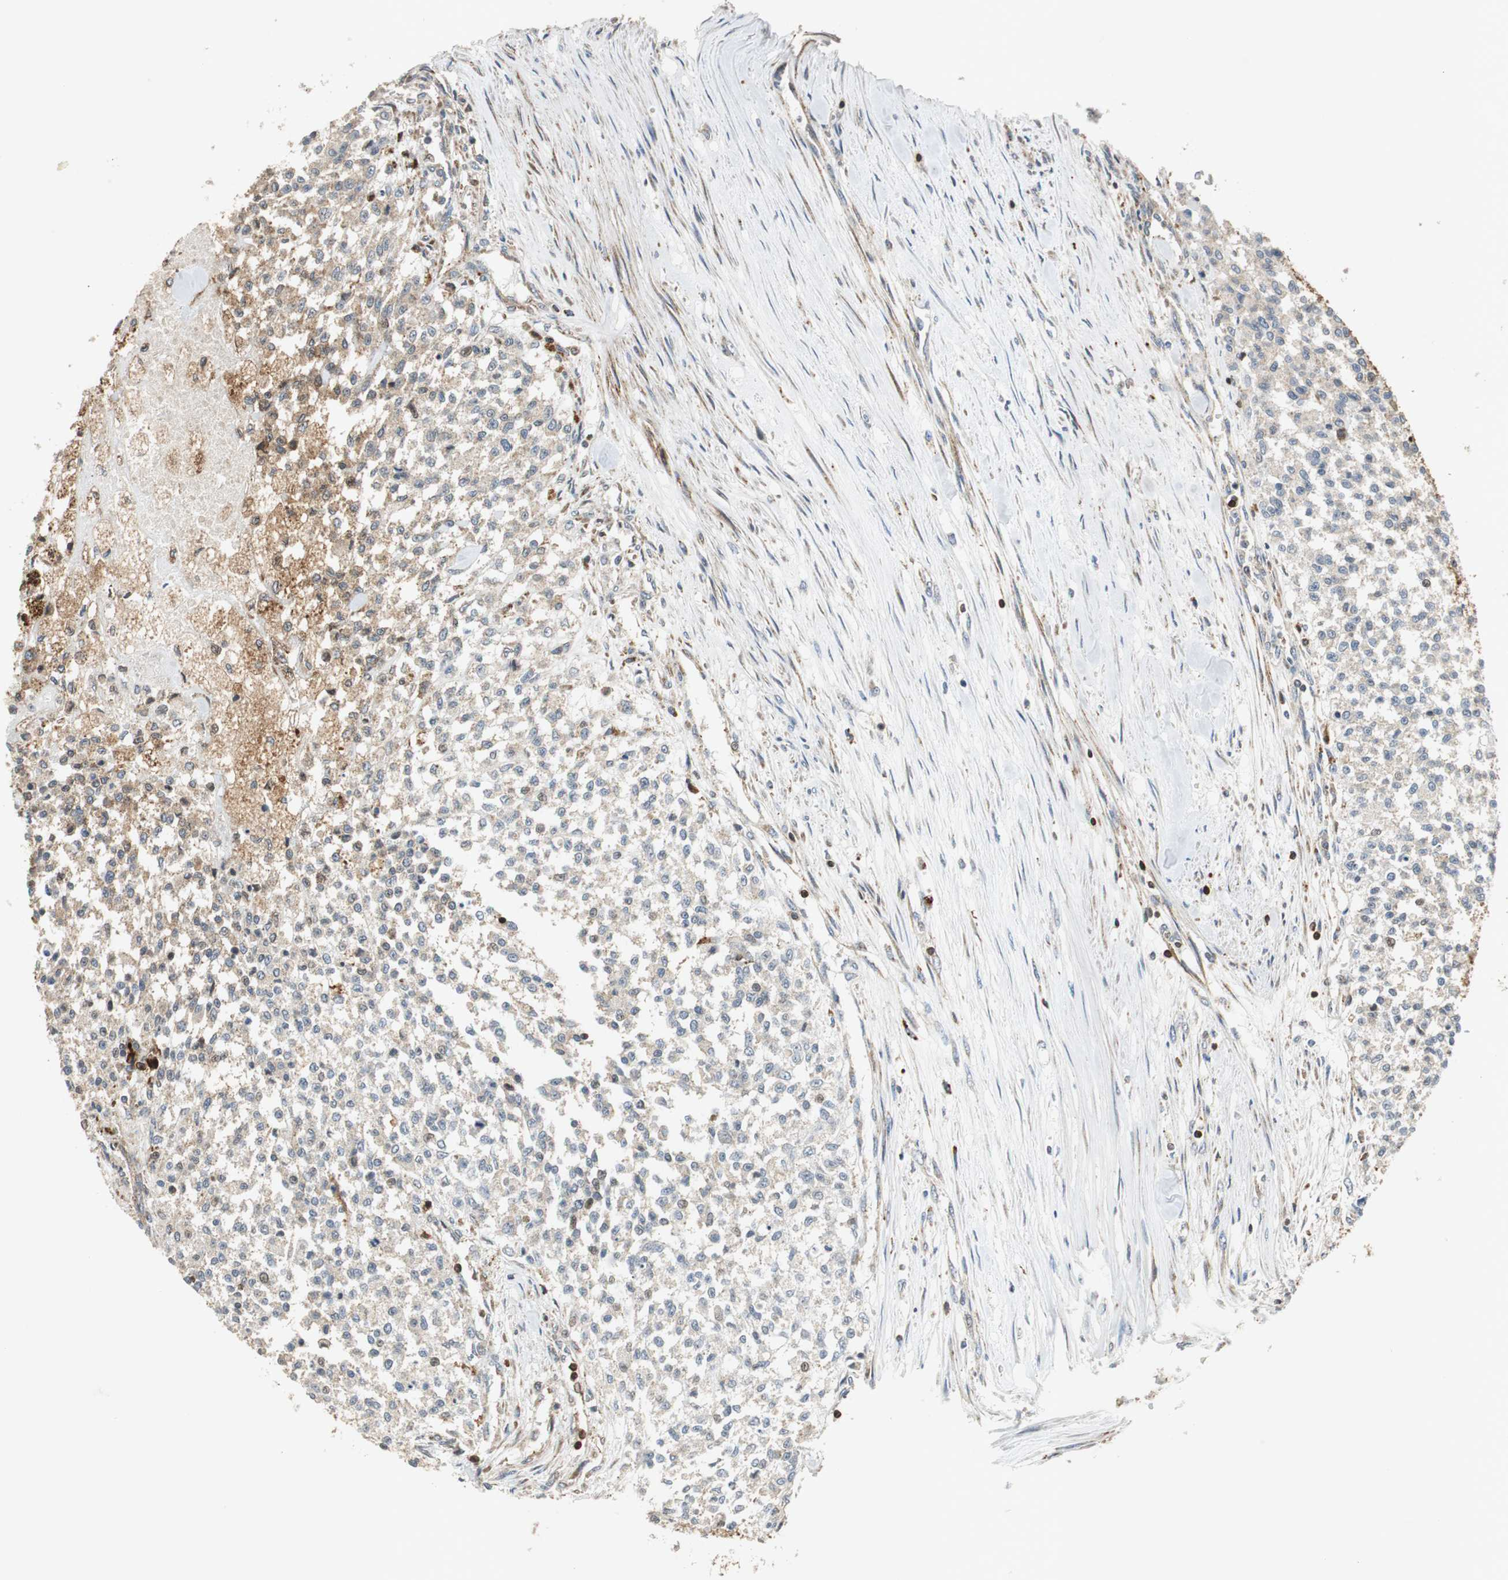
{"staining": {"intensity": "weak", "quantity": "25%-75%", "location": "cytoplasmic/membranous"}, "tissue": "testis cancer", "cell_type": "Tumor cells", "image_type": "cancer", "snomed": [{"axis": "morphology", "description": "Seminoma, NOS"}, {"axis": "topography", "description": "Testis"}], "caption": "The micrograph displays a brown stain indicating the presence of a protein in the cytoplasmic/membranous of tumor cells in seminoma (testis). The protein is shown in brown color, while the nuclei are stained blue.", "gene": "TUBA4A", "patient": {"sex": "male", "age": 59}}